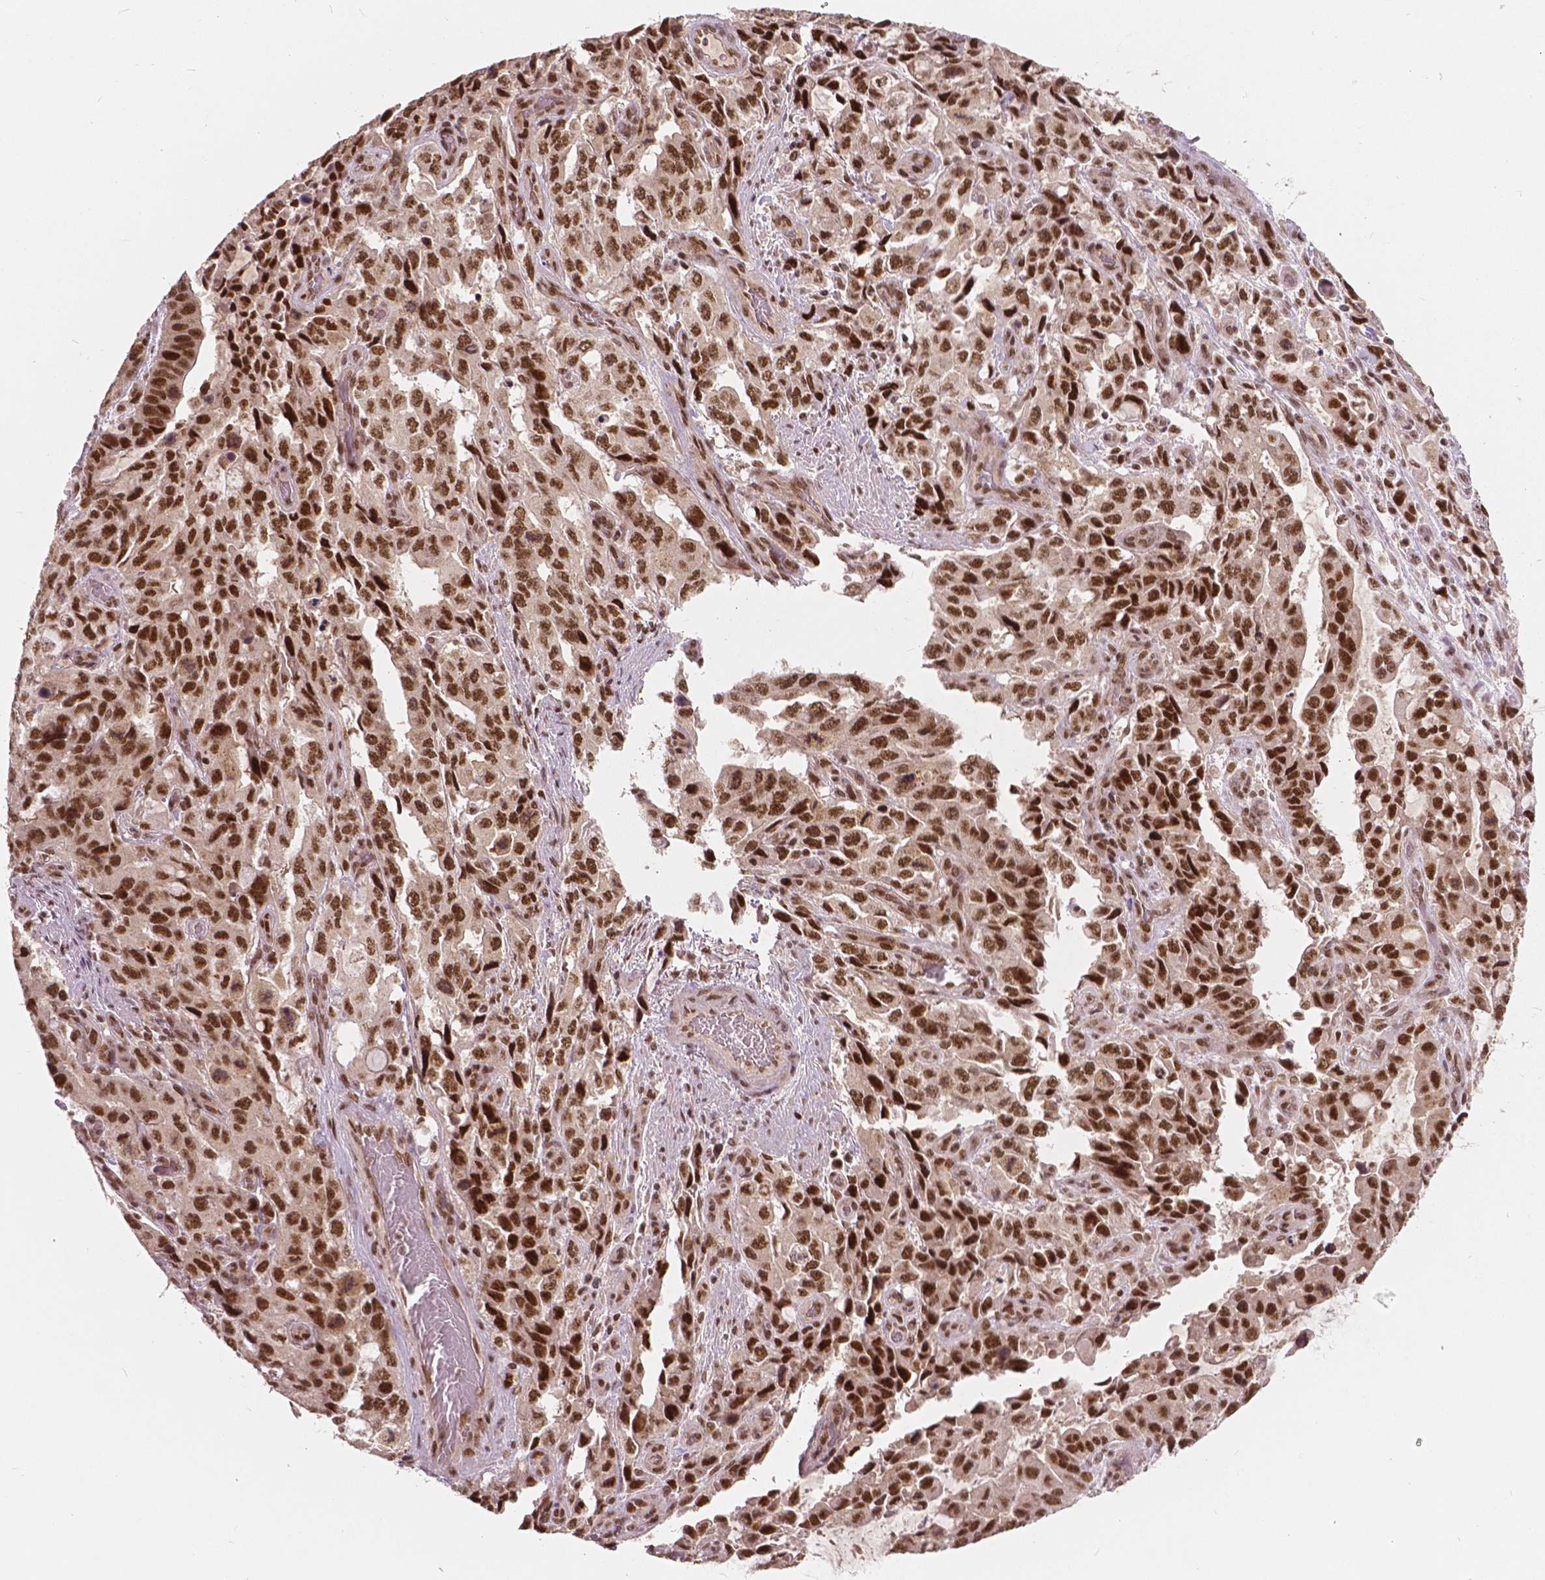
{"staining": {"intensity": "strong", "quantity": ">75%", "location": "nuclear"}, "tissue": "stomach cancer", "cell_type": "Tumor cells", "image_type": "cancer", "snomed": [{"axis": "morphology", "description": "Adenocarcinoma, NOS"}, {"axis": "topography", "description": "Stomach, upper"}], "caption": "IHC (DAB (3,3'-diaminobenzidine)) staining of human stomach cancer (adenocarcinoma) demonstrates strong nuclear protein staining in about >75% of tumor cells. The protein of interest is shown in brown color, while the nuclei are stained blue.", "gene": "NSD2", "patient": {"sex": "male", "age": 85}}